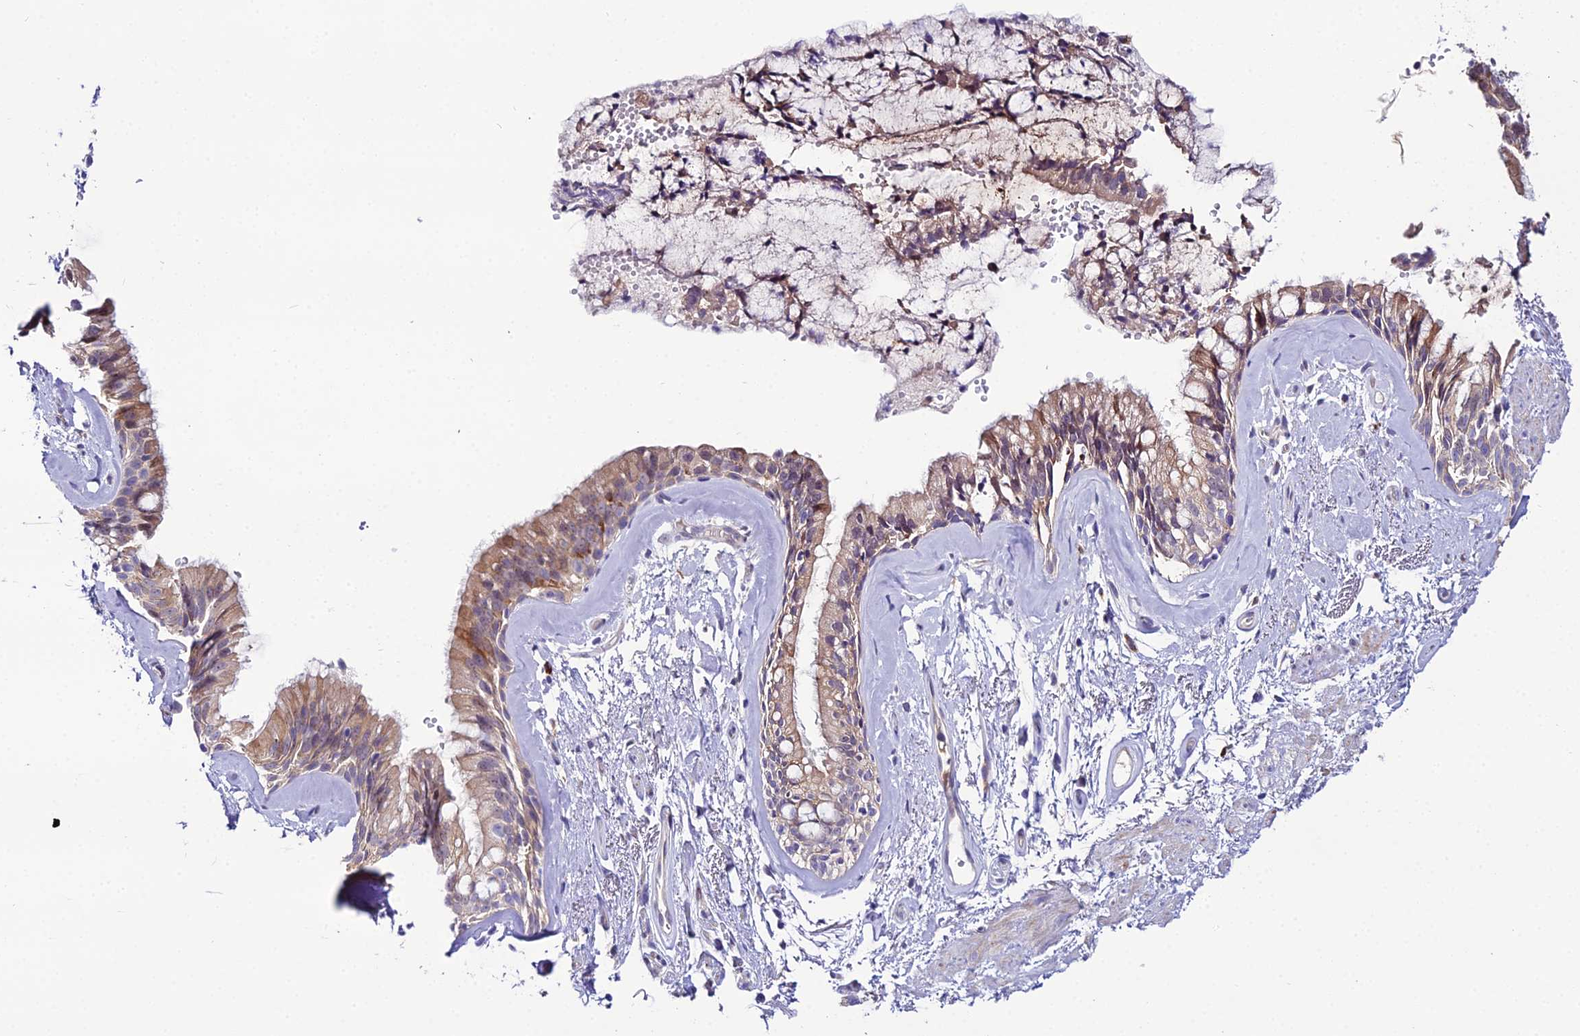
{"staining": {"intensity": "moderate", "quantity": "<25%", "location": "cytoplasmic/membranous"}, "tissue": "bronchus", "cell_type": "Respiratory epithelial cells", "image_type": "normal", "snomed": [{"axis": "morphology", "description": "Normal tissue, NOS"}, {"axis": "topography", "description": "Cartilage tissue"}, {"axis": "topography", "description": "Bronchus"}], "caption": "Moderate cytoplasmic/membranous staining is present in about <25% of respiratory epithelial cells in normal bronchus. (DAB (3,3'-diaminobenzidine) = brown stain, brightfield microscopy at high magnification).", "gene": "MB21D2", "patient": {"sex": "female", "age": 66}}